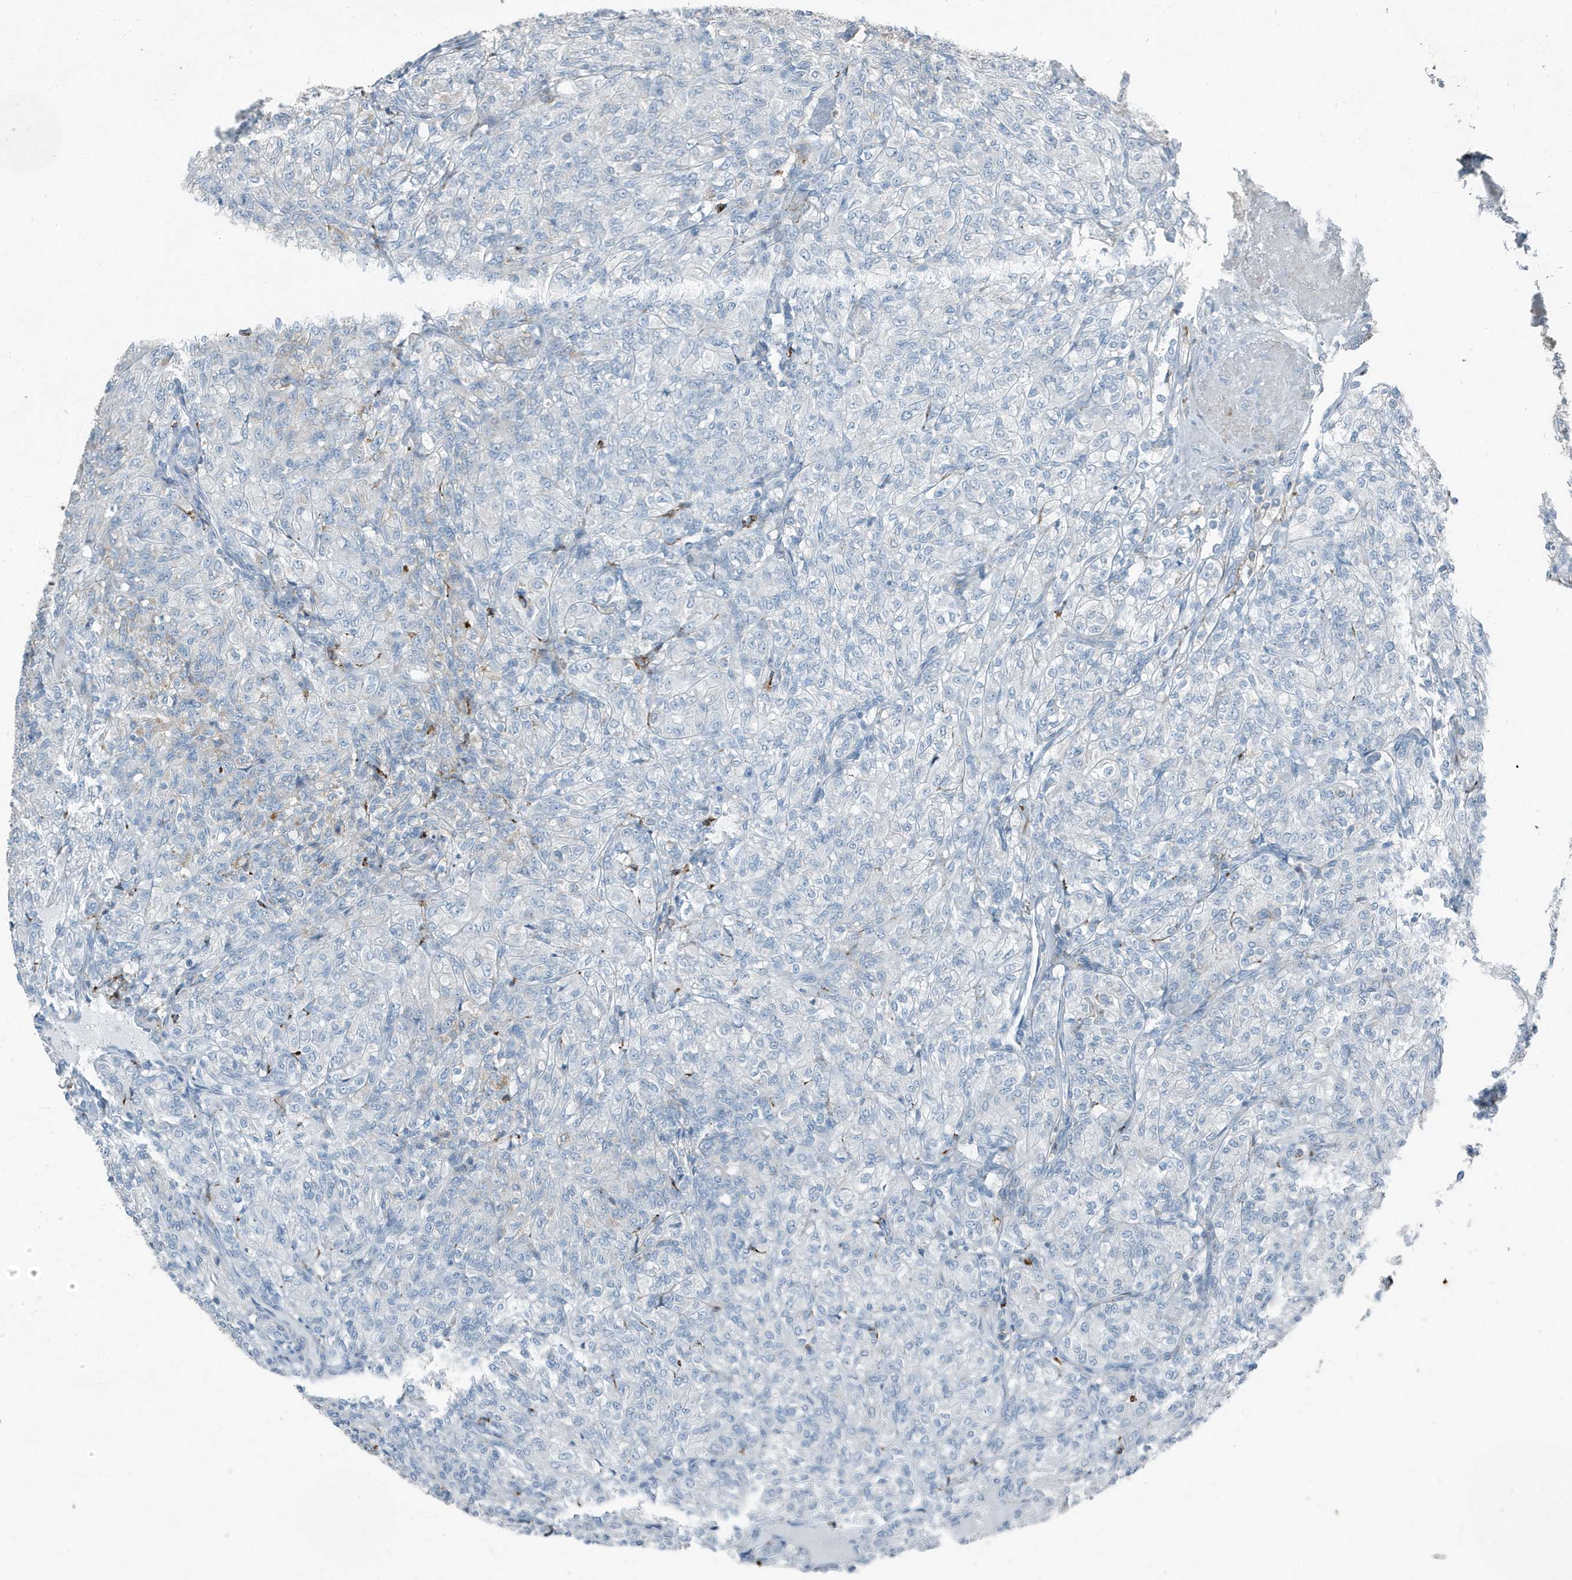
{"staining": {"intensity": "negative", "quantity": "none", "location": "none"}, "tissue": "renal cancer", "cell_type": "Tumor cells", "image_type": "cancer", "snomed": [{"axis": "morphology", "description": "Adenocarcinoma, NOS"}, {"axis": "topography", "description": "Kidney"}], "caption": "Tumor cells are negative for protein expression in human renal cancer. (Brightfield microscopy of DAB (3,3'-diaminobenzidine) immunohistochemistry at high magnification).", "gene": "FAM162A", "patient": {"sex": "male", "age": 77}}